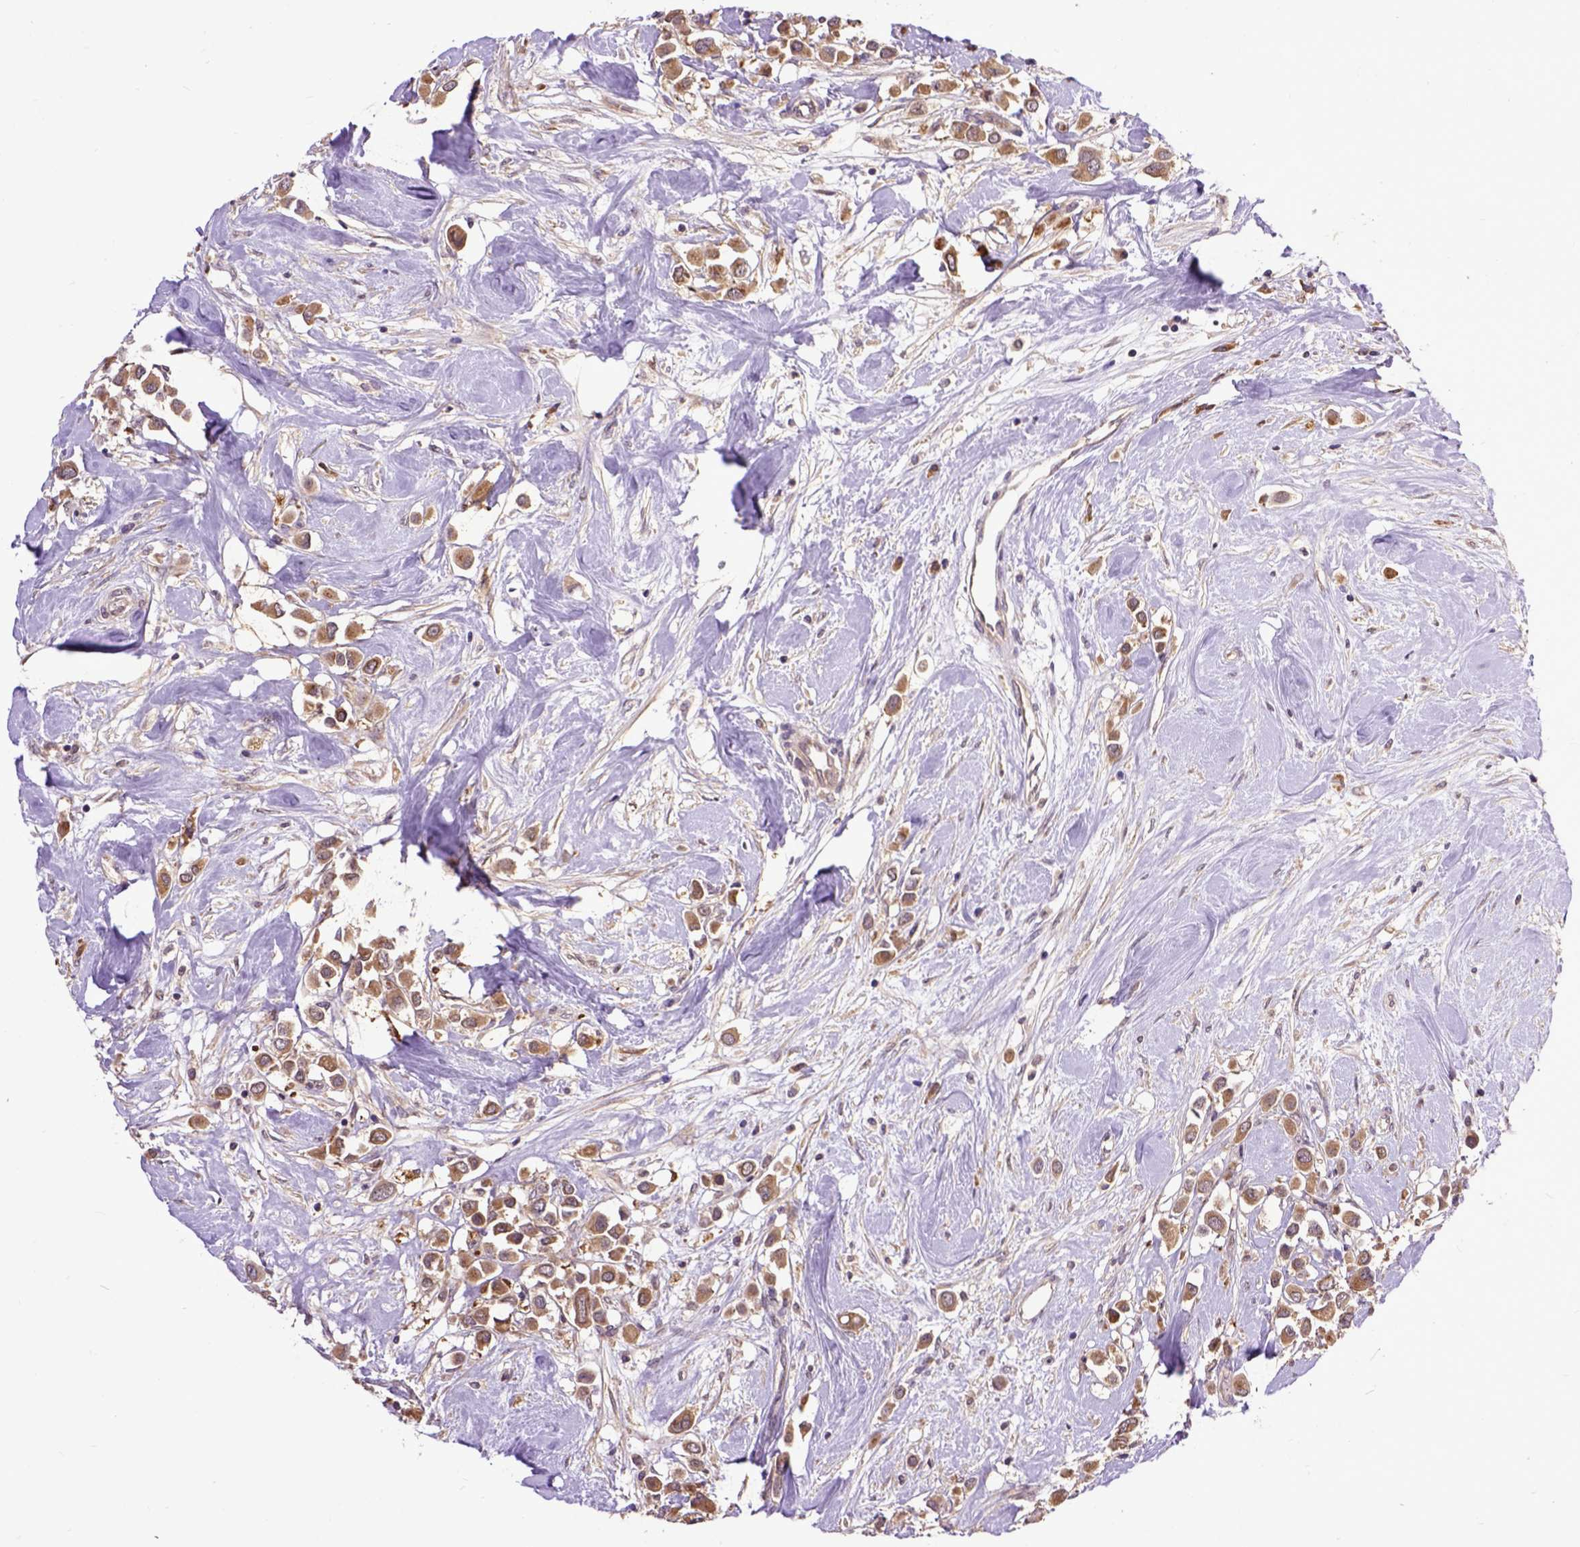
{"staining": {"intensity": "moderate", "quantity": ">75%", "location": "cytoplasmic/membranous"}, "tissue": "breast cancer", "cell_type": "Tumor cells", "image_type": "cancer", "snomed": [{"axis": "morphology", "description": "Duct carcinoma"}, {"axis": "topography", "description": "Breast"}], "caption": "This photomicrograph exhibits immunohistochemistry (IHC) staining of invasive ductal carcinoma (breast), with medium moderate cytoplasmic/membranous positivity in about >75% of tumor cells.", "gene": "ARL1", "patient": {"sex": "female", "age": 61}}